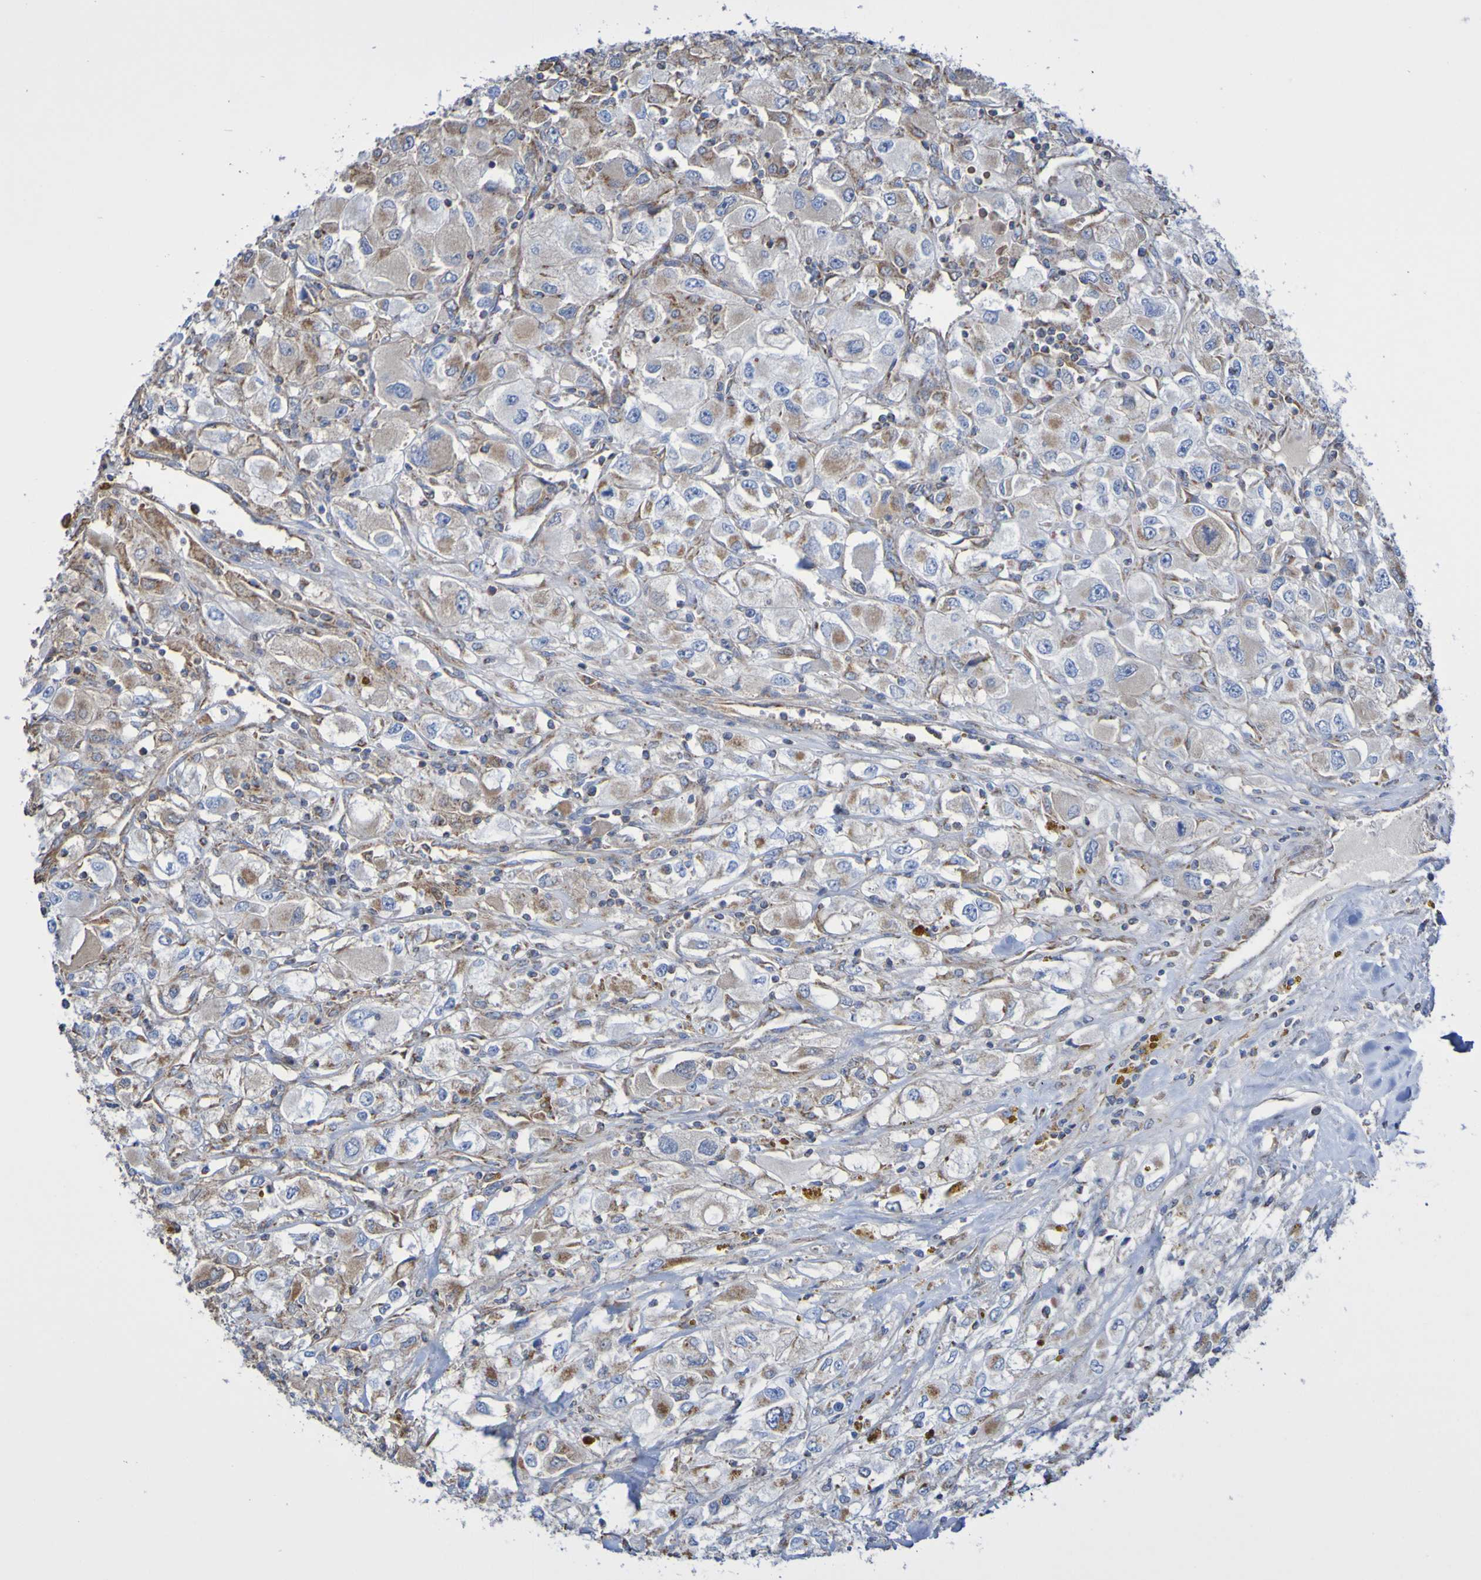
{"staining": {"intensity": "weak", "quantity": "25%-75%", "location": "cytoplasmic/membranous"}, "tissue": "renal cancer", "cell_type": "Tumor cells", "image_type": "cancer", "snomed": [{"axis": "morphology", "description": "Adenocarcinoma, NOS"}, {"axis": "topography", "description": "Kidney"}], "caption": "A brown stain shows weak cytoplasmic/membranous staining of a protein in human renal adenocarcinoma tumor cells.", "gene": "CNTN2", "patient": {"sex": "female", "age": 52}}